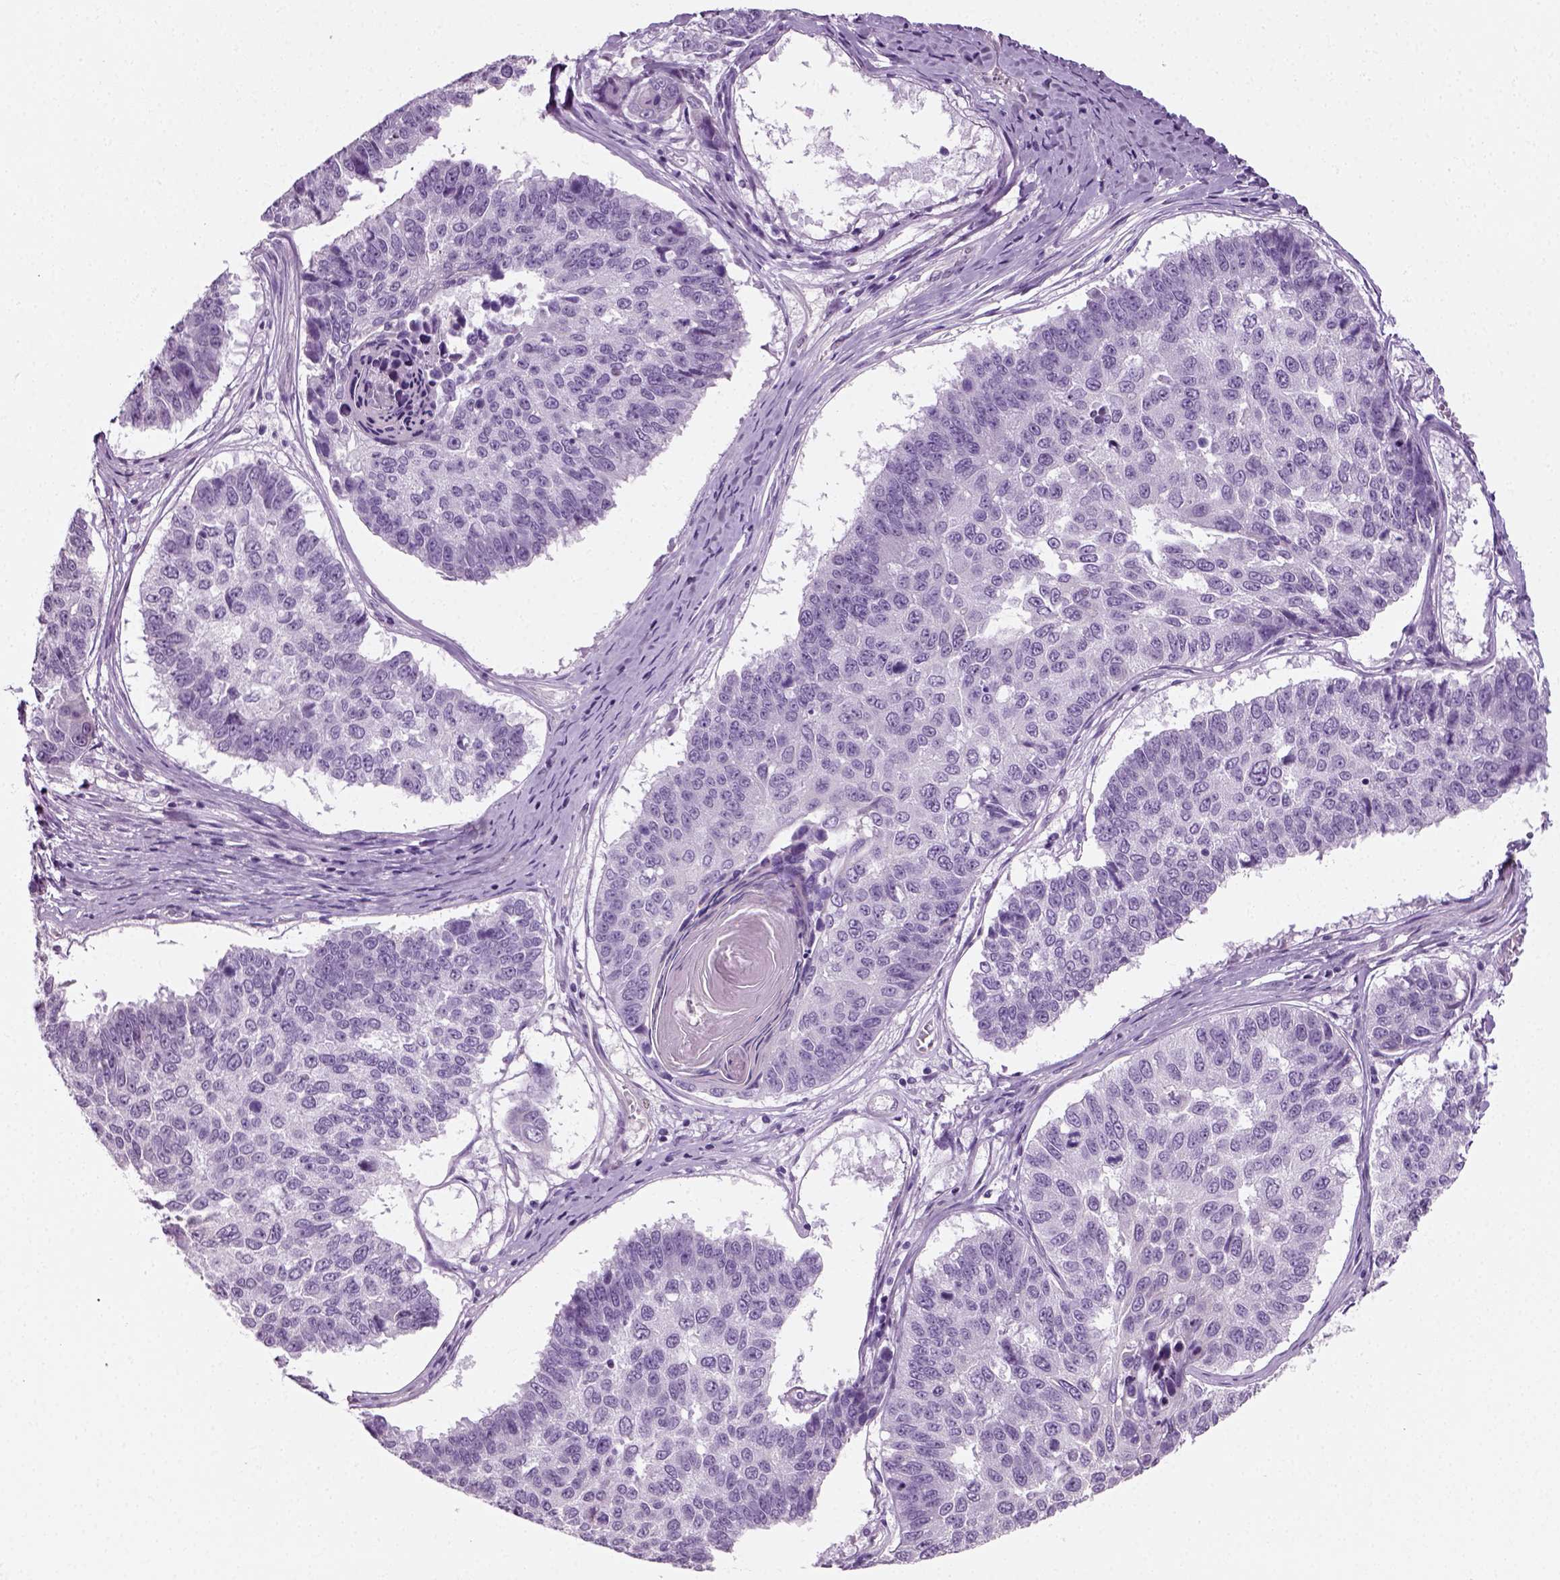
{"staining": {"intensity": "negative", "quantity": "none", "location": "none"}, "tissue": "lung cancer", "cell_type": "Tumor cells", "image_type": "cancer", "snomed": [{"axis": "morphology", "description": "Squamous cell carcinoma, NOS"}, {"axis": "topography", "description": "Lung"}], "caption": "A histopathology image of squamous cell carcinoma (lung) stained for a protein shows no brown staining in tumor cells. Brightfield microscopy of immunohistochemistry (IHC) stained with DAB (3,3'-diaminobenzidine) (brown) and hematoxylin (blue), captured at high magnification.", "gene": "SPATA31E1", "patient": {"sex": "male", "age": 73}}